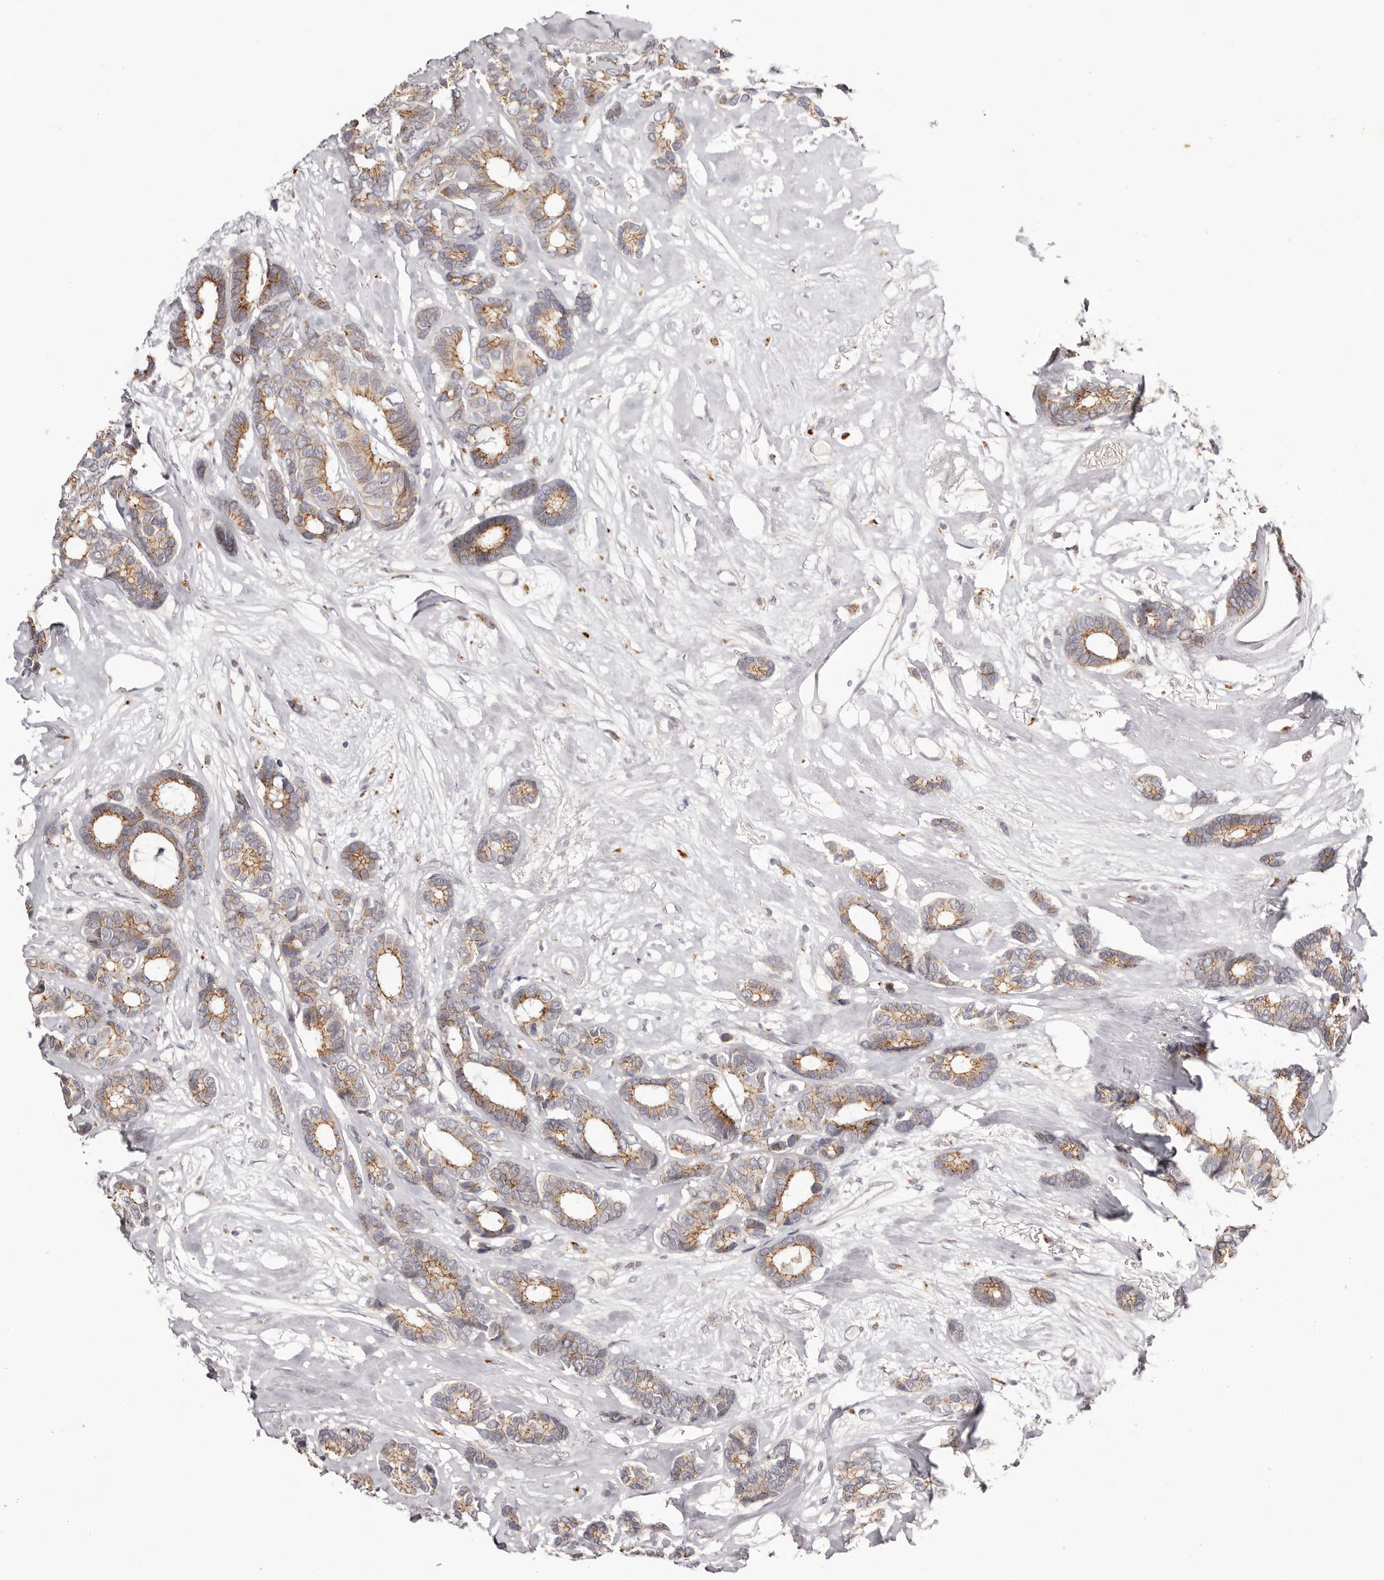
{"staining": {"intensity": "moderate", "quantity": ">75%", "location": "cytoplasmic/membranous"}, "tissue": "breast cancer", "cell_type": "Tumor cells", "image_type": "cancer", "snomed": [{"axis": "morphology", "description": "Duct carcinoma"}, {"axis": "topography", "description": "Breast"}], "caption": "This is a photomicrograph of IHC staining of breast cancer (infiltrating ductal carcinoma), which shows moderate positivity in the cytoplasmic/membranous of tumor cells.", "gene": "PCDHB6", "patient": {"sex": "female", "age": 87}}